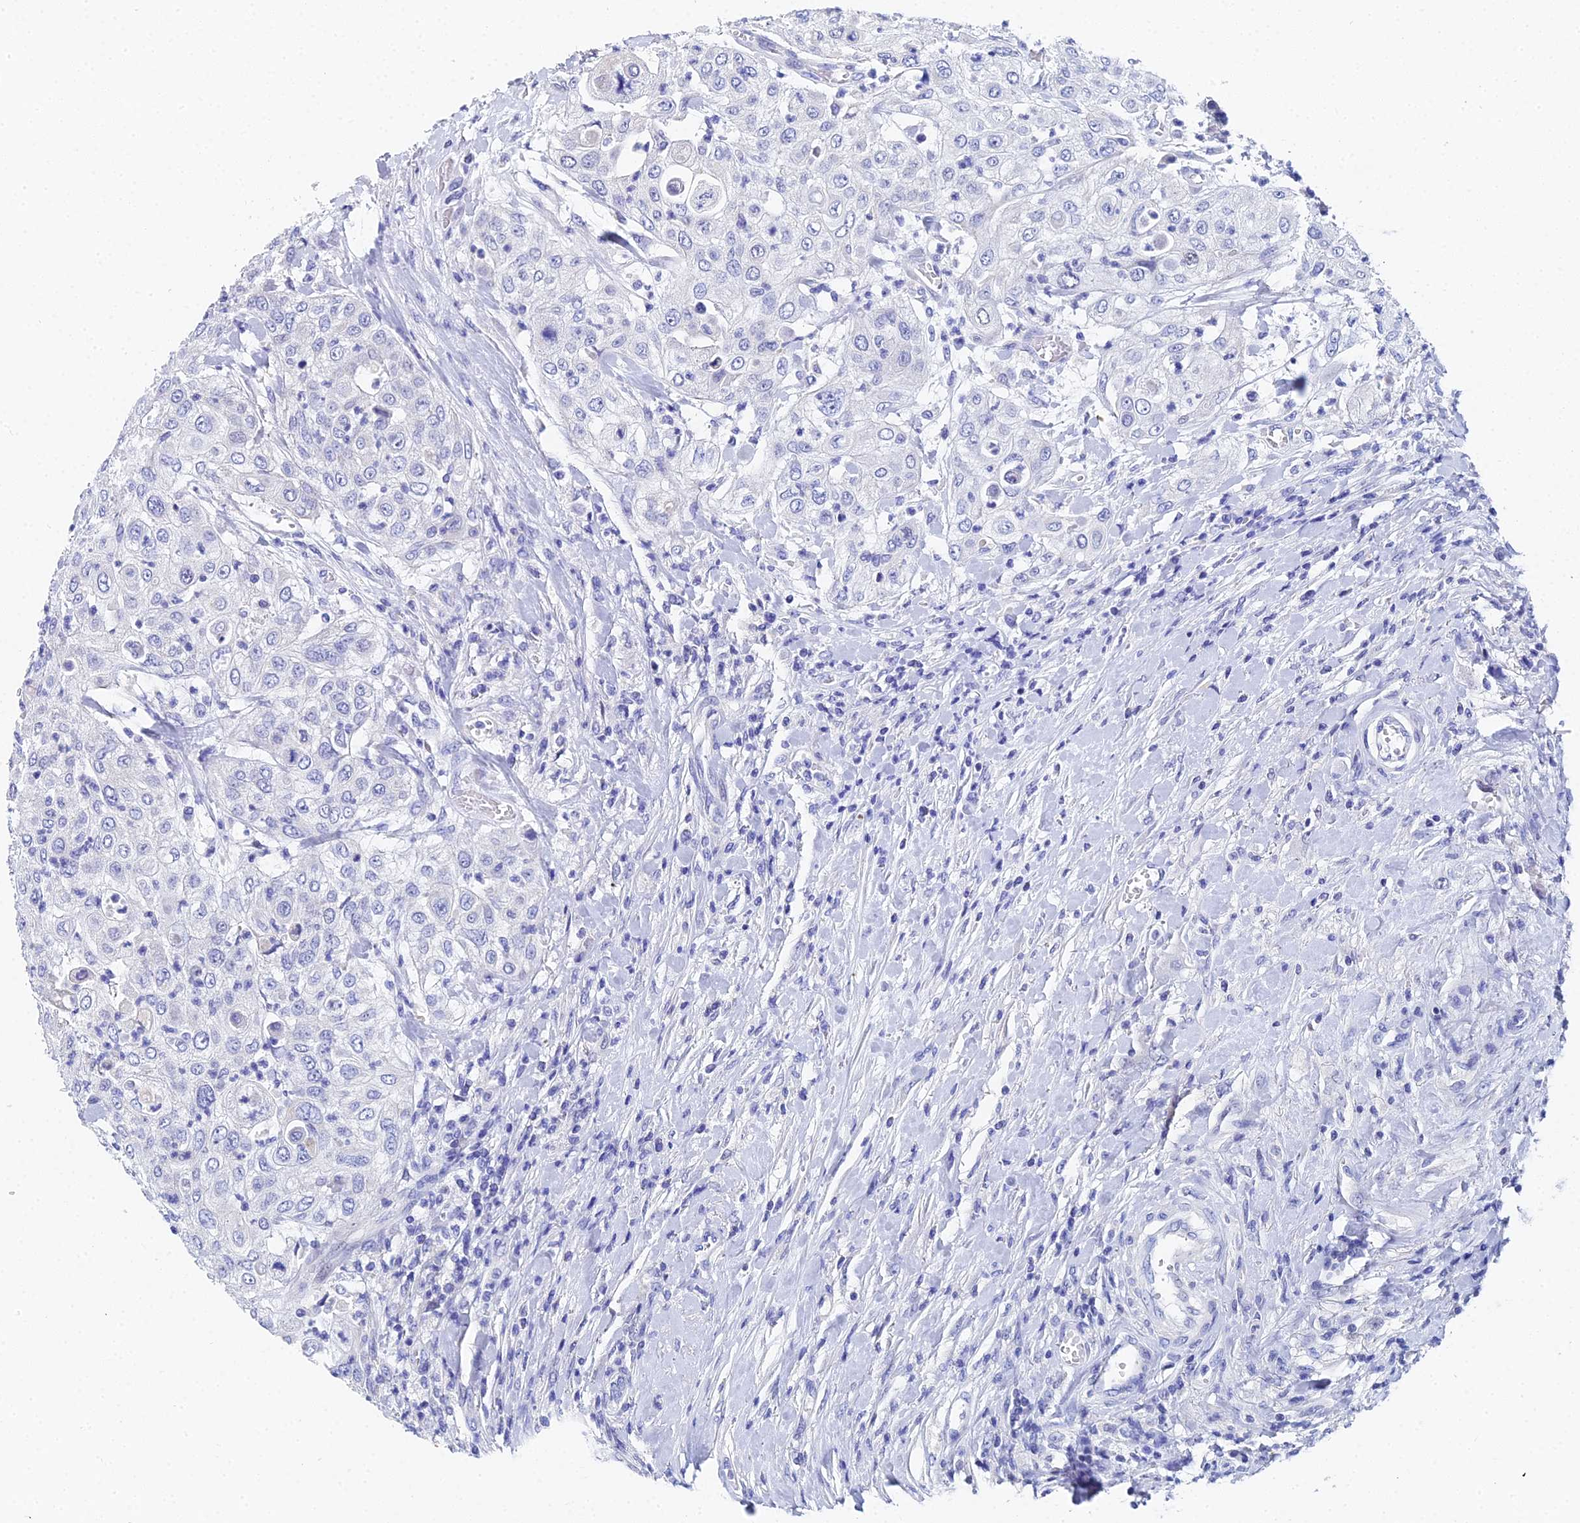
{"staining": {"intensity": "negative", "quantity": "none", "location": "none"}, "tissue": "urothelial cancer", "cell_type": "Tumor cells", "image_type": "cancer", "snomed": [{"axis": "morphology", "description": "Urothelial carcinoma, High grade"}, {"axis": "topography", "description": "Urinary bladder"}], "caption": "An image of human urothelial cancer is negative for staining in tumor cells.", "gene": "OCM", "patient": {"sex": "female", "age": 79}}